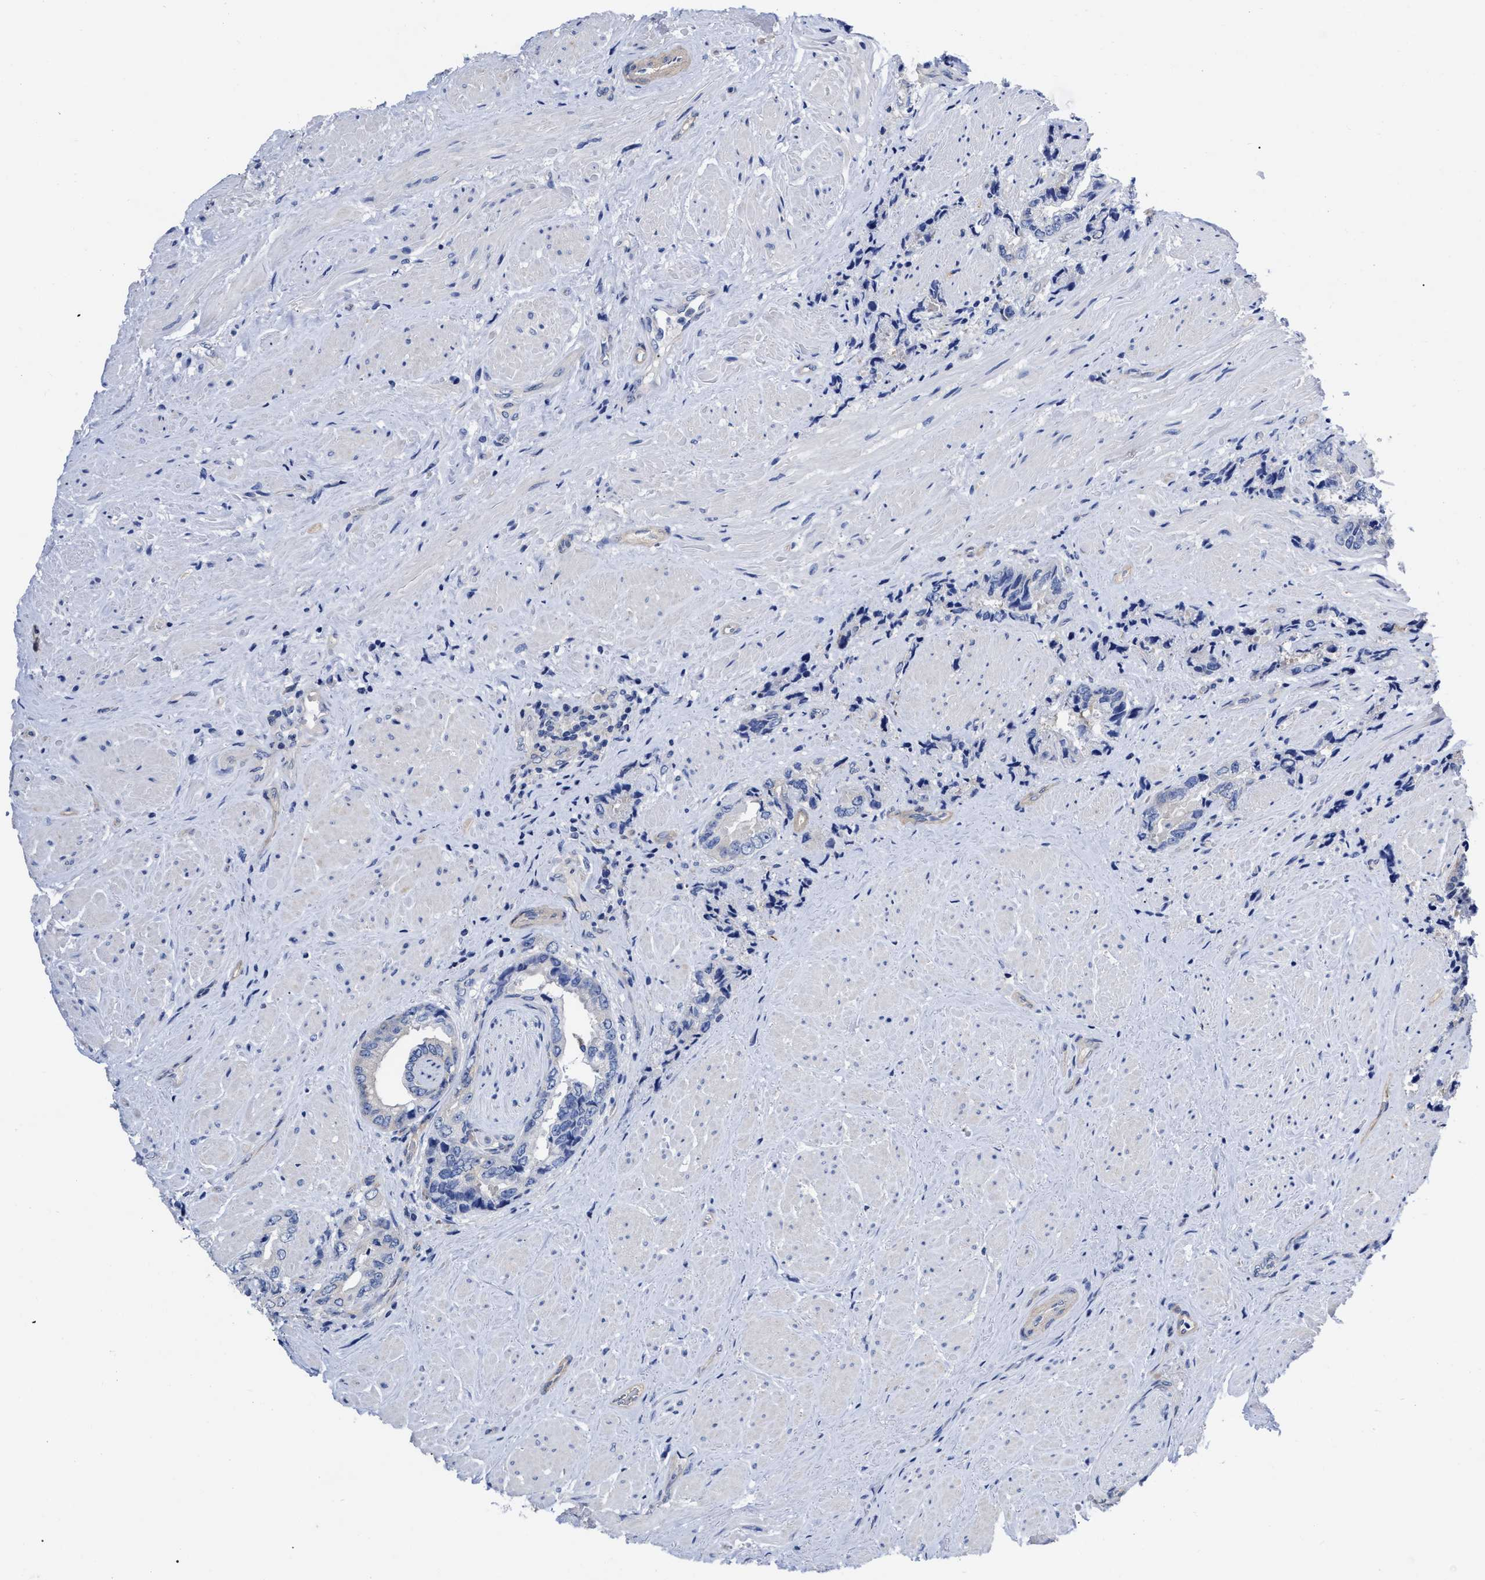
{"staining": {"intensity": "negative", "quantity": "none", "location": "none"}, "tissue": "prostate cancer", "cell_type": "Tumor cells", "image_type": "cancer", "snomed": [{"axis": "morphology", "description": "Adenocarcinoma, High grade"}, {"axis": "topography", "description": "Prostate"}], "caption": "Prostate cancer was stained to show a protein in brown. There is no significant expression in tumor cells. (DAB immunohistochemistry, high magnification).", "gene": "IRAG2", "patient": {"sex": "male", "age": 61}}